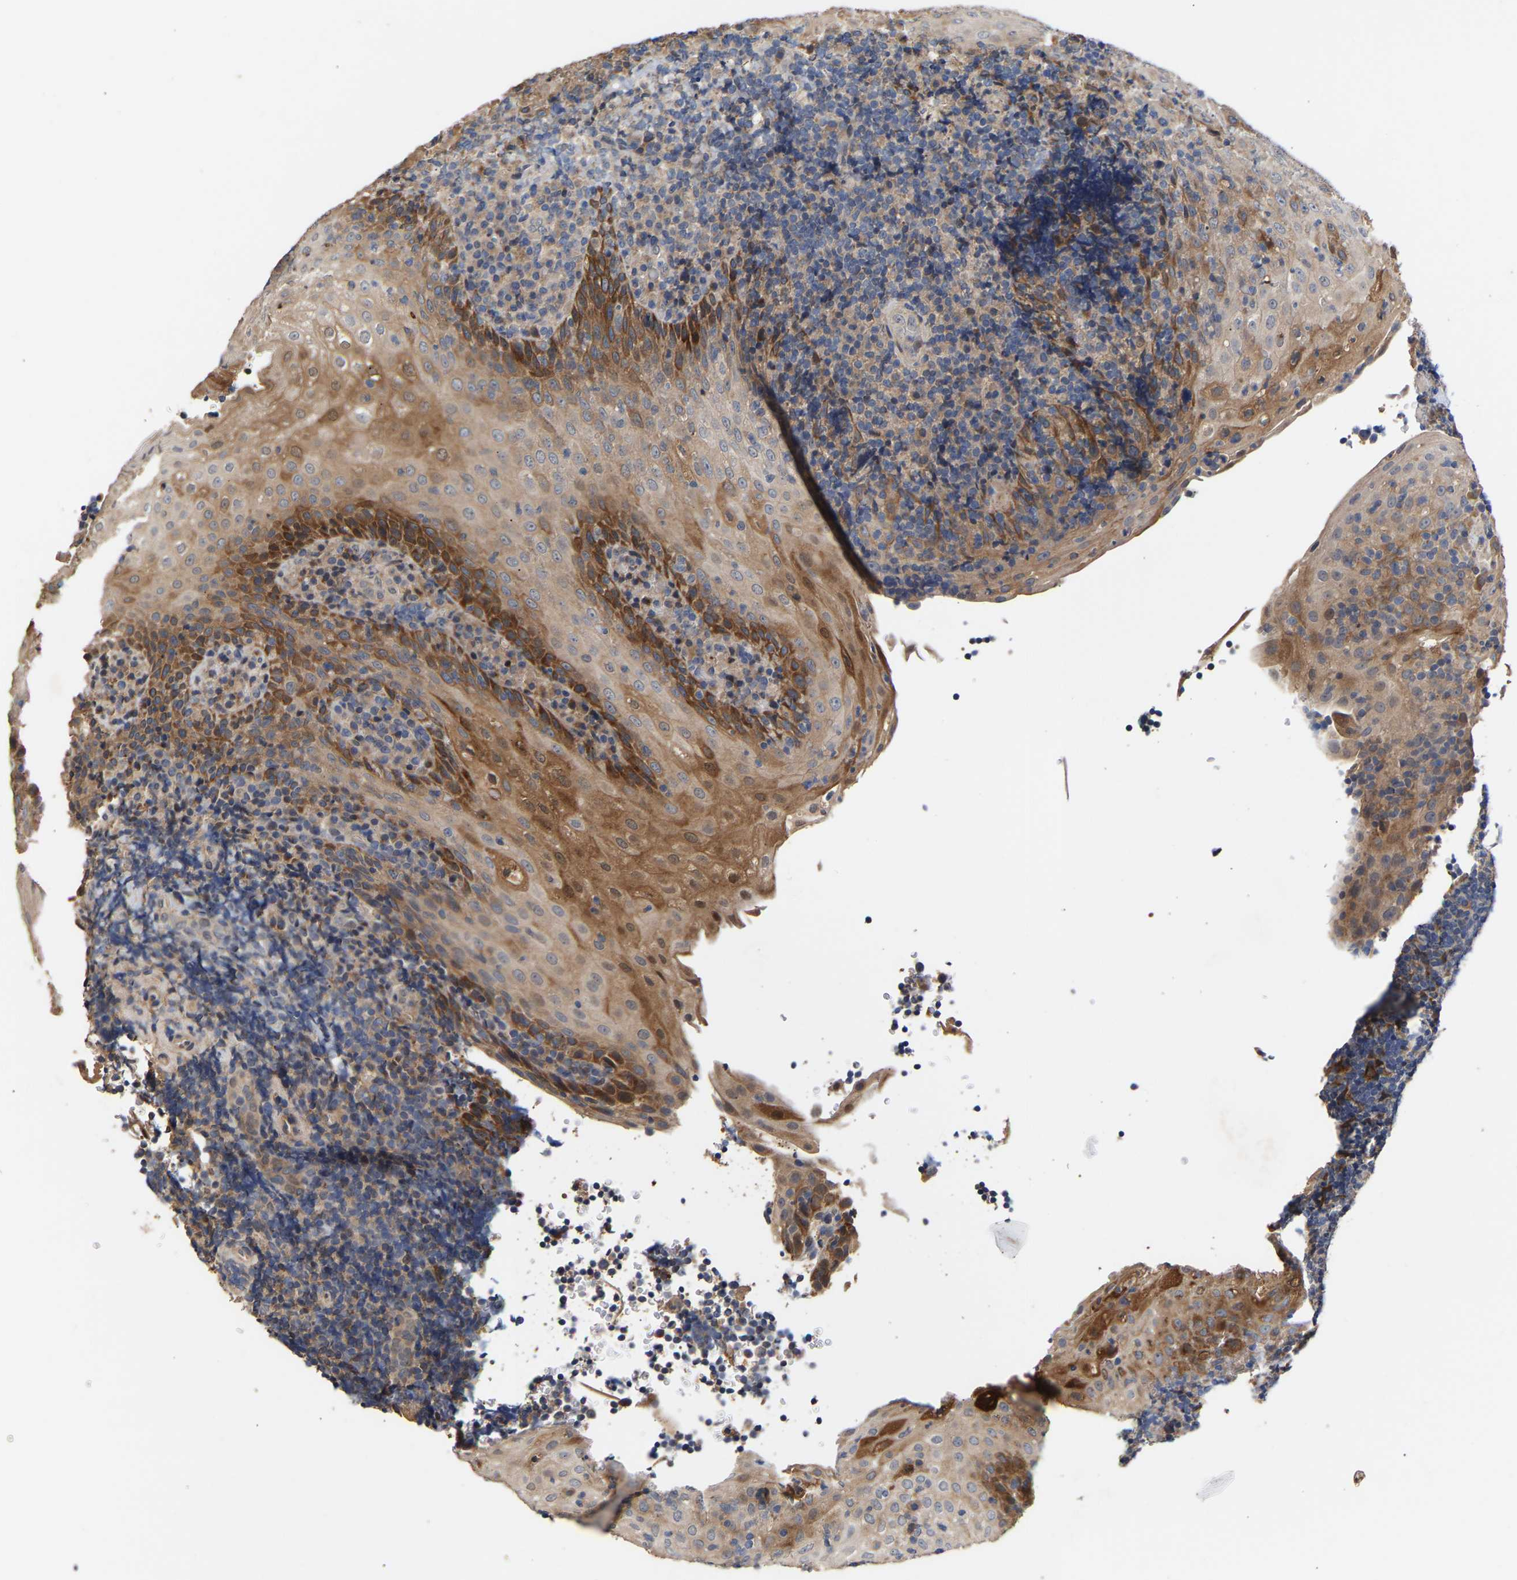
{"staining": {"intensity": "weak", "quantity": "<25%", "location": "cytoplasmic/membranous"}, "tissue": "tonsil", "cell_type": "Germinal center cells", "image_type": "normal", "snomed": [{"axis": "morphology", "description": "Normal tissue, NOS"}, {"axis": "topography", "description": "Tonsil"}], "caption": "Histopathology image shows no significant protein expression in germinal center cells of unremarkable tonsil. (Stains: DAB IHC with hematoxylin counter stain, Microscopy: brightfield microscopy at high magnification).", "gene": "KASH5", "patient": {"sex": "male", "age": 37}}